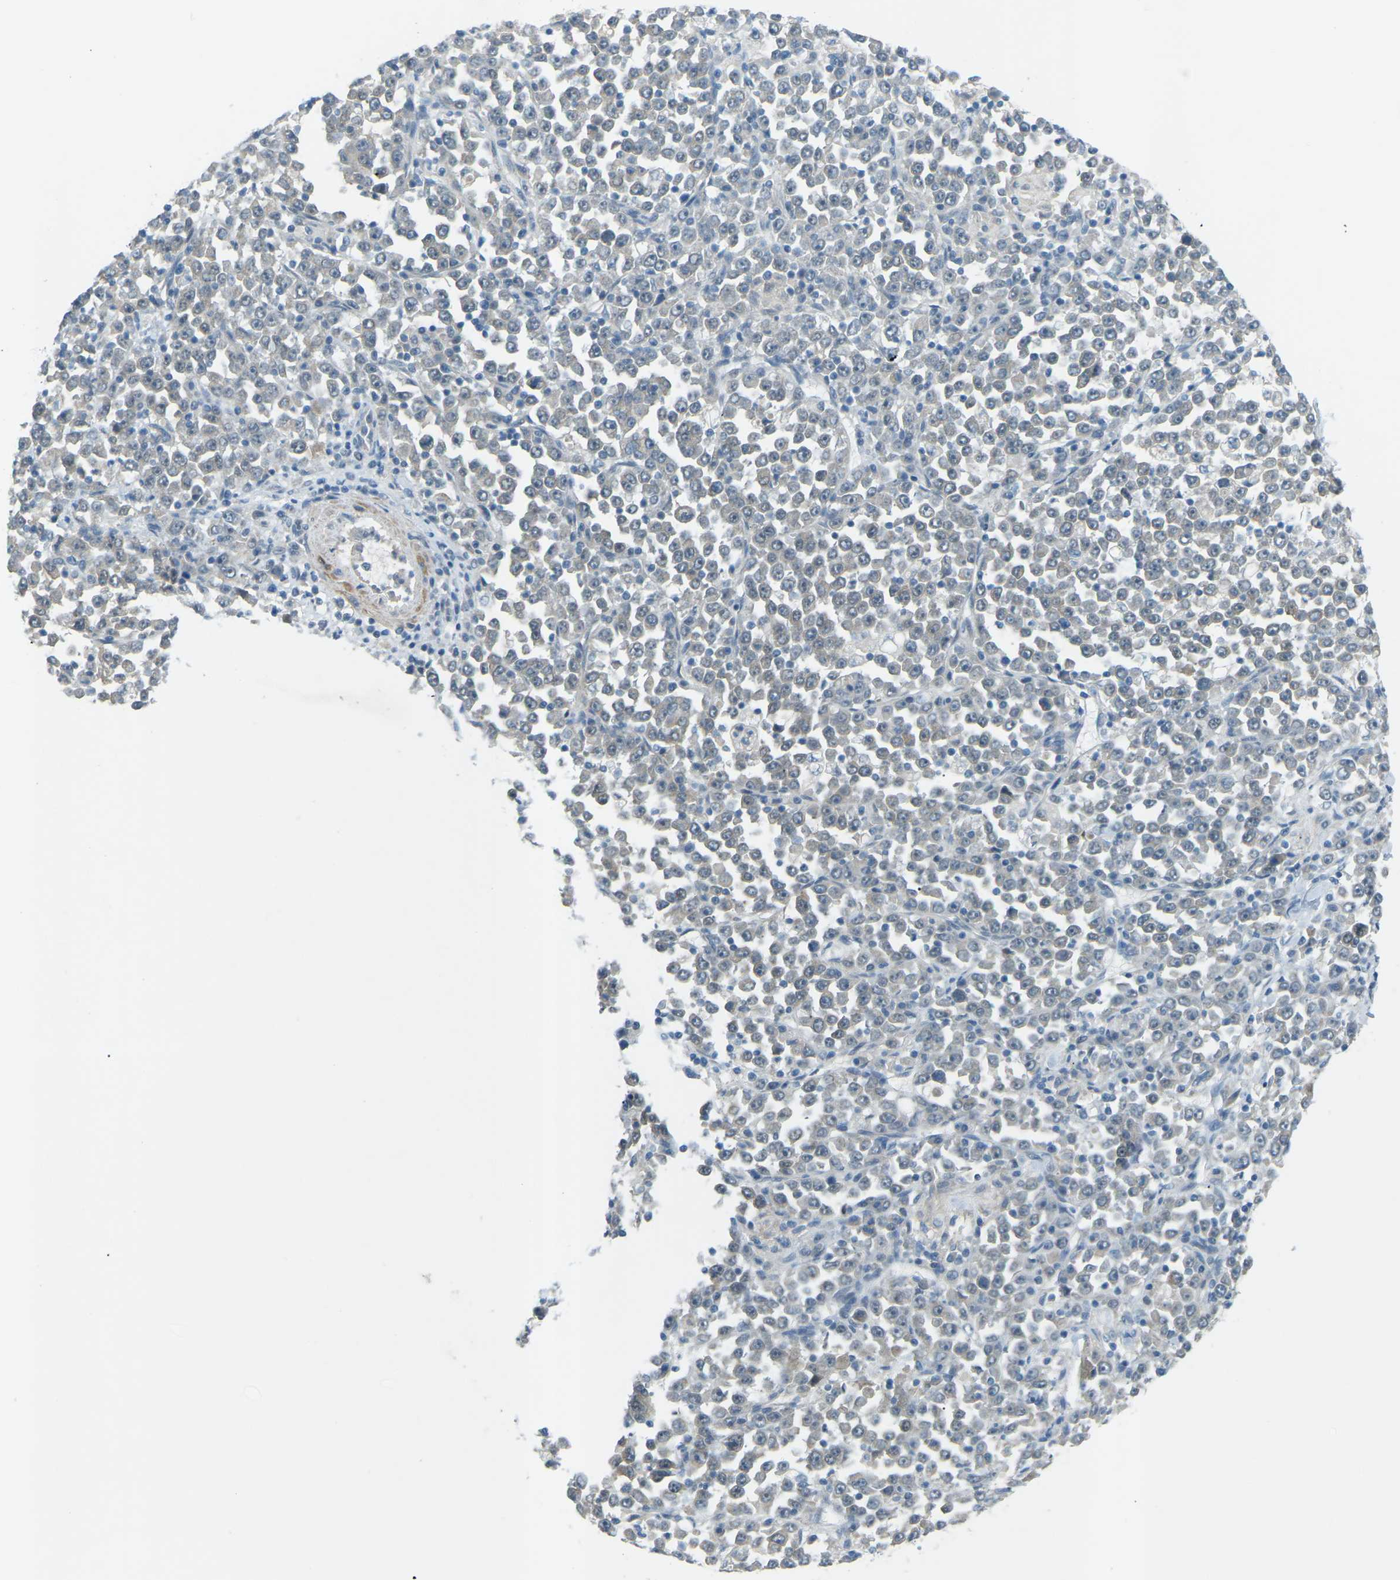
{"staining": {"intensity": "negative", "quantity": "none", "location": "none"}, "tissue": "stomach cancer", "cell_type": "Tumor cells", "image_type": "cancer", "snomed": [{"axis": "morphology", "description": "Normal tissue, NOS"}, {"axis": "morphology", "description": "Adenocarcinoma, NOS"}, {"axis": "topography", "description": "Stomach, upper"}, {"axis": "topography", "description": "Stomach"}], "caption": "Immunohistochemical staining of human adenocarcinoma (stomach) reveals no significant staining in tumor cells.", "gene": "RTN3", "patient": {"sex": "male", "age": 59}}